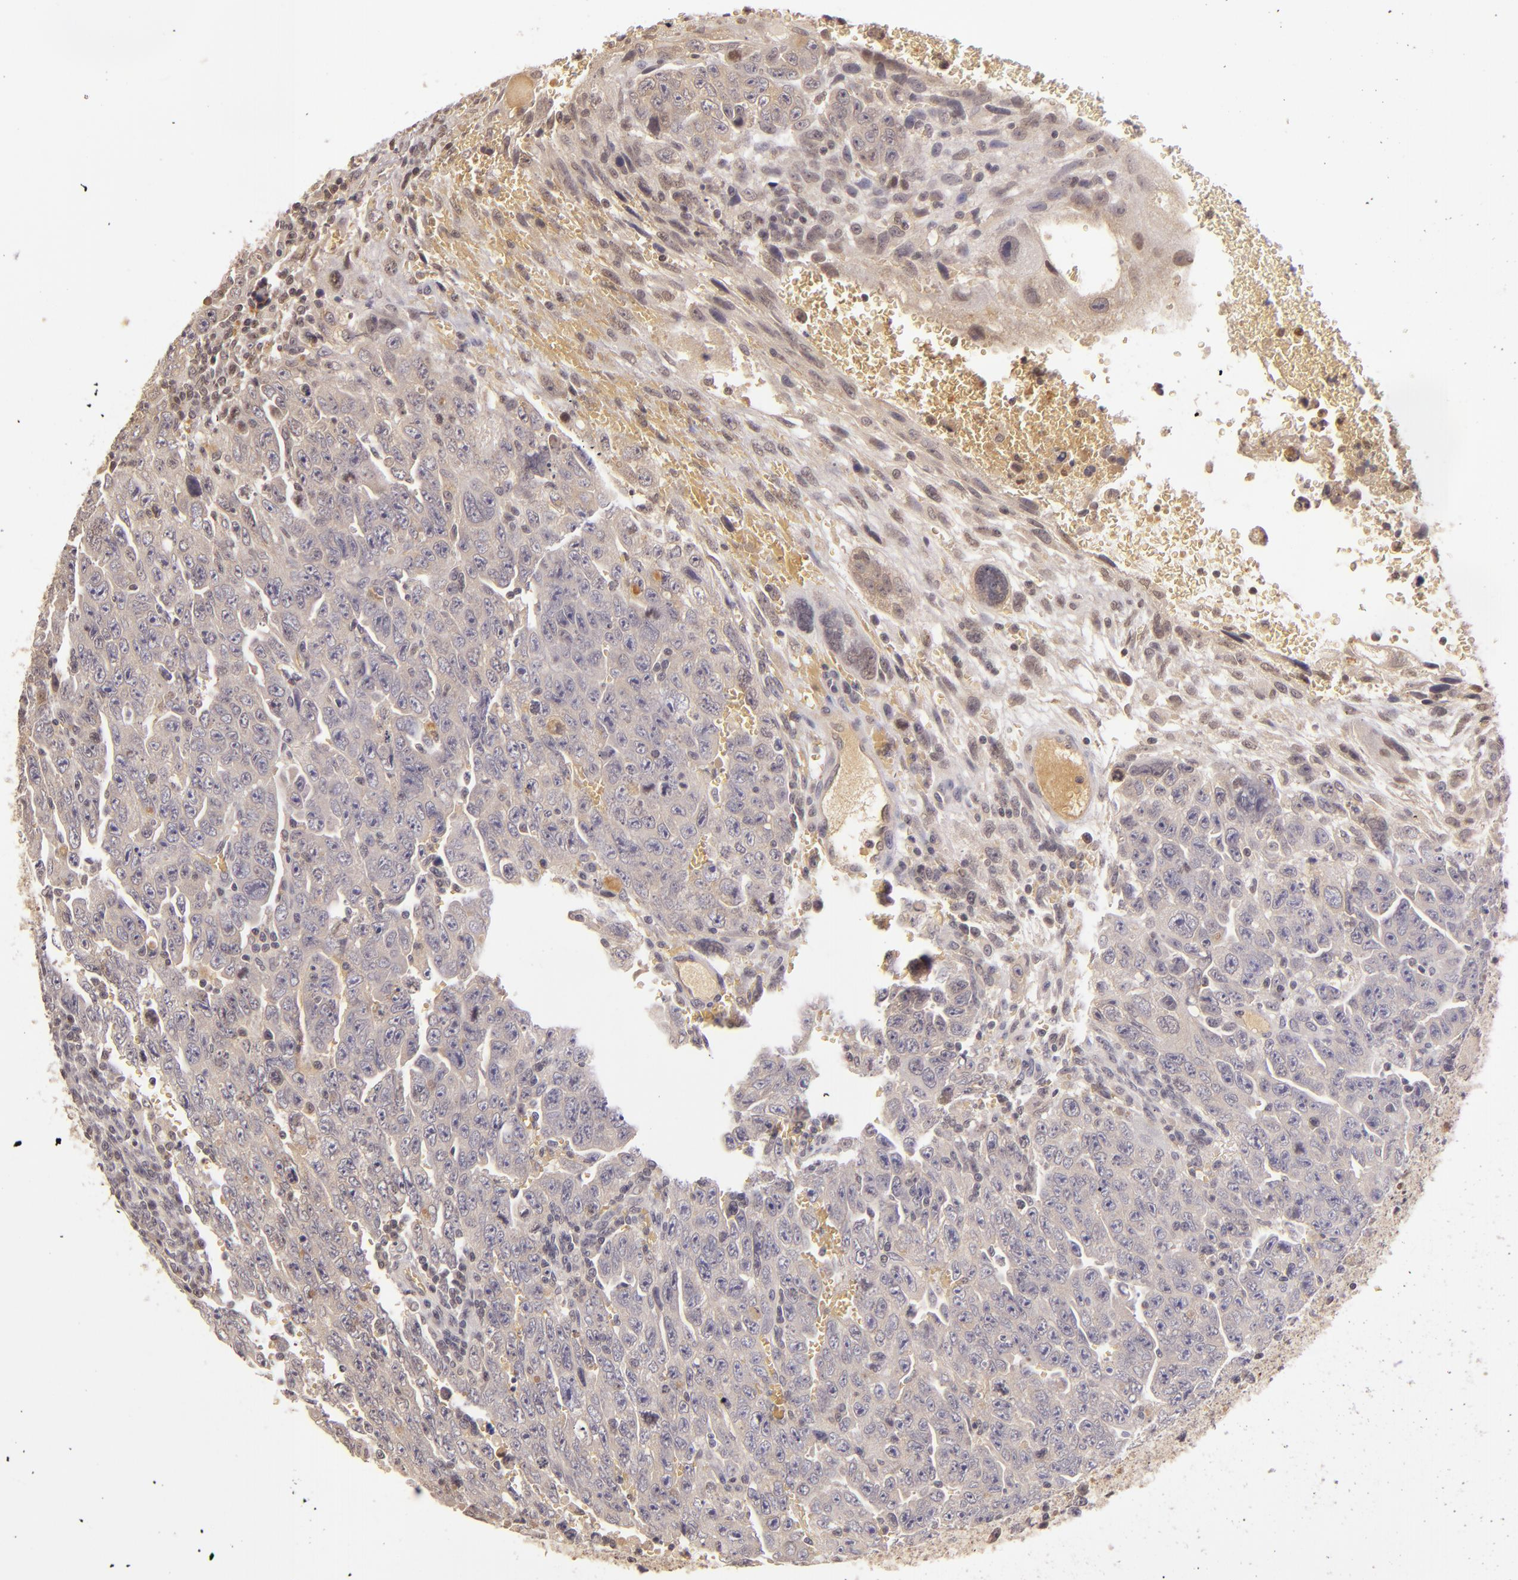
{"staining": {"intensity": "weak", "quantity": ">75%", "location": "cytoplasmic/membranous"}, "tissue": "testis cancer", "cell_type": "Tumor cells", "image_type": "cancer", "snomed": [{"axis": "morphology", "description": "Carcinoma, Embryonal, NOS"}, {"axis": "topography", "description": "Testis"}], "caption": "The immunohistochemical stain shows weak cytoplasmic/membranous staining in tumor cells of embryonal carcinoma (testis) tissue.", "gene": "LRG1", "patient": {"sex": "male", "age": 28}}